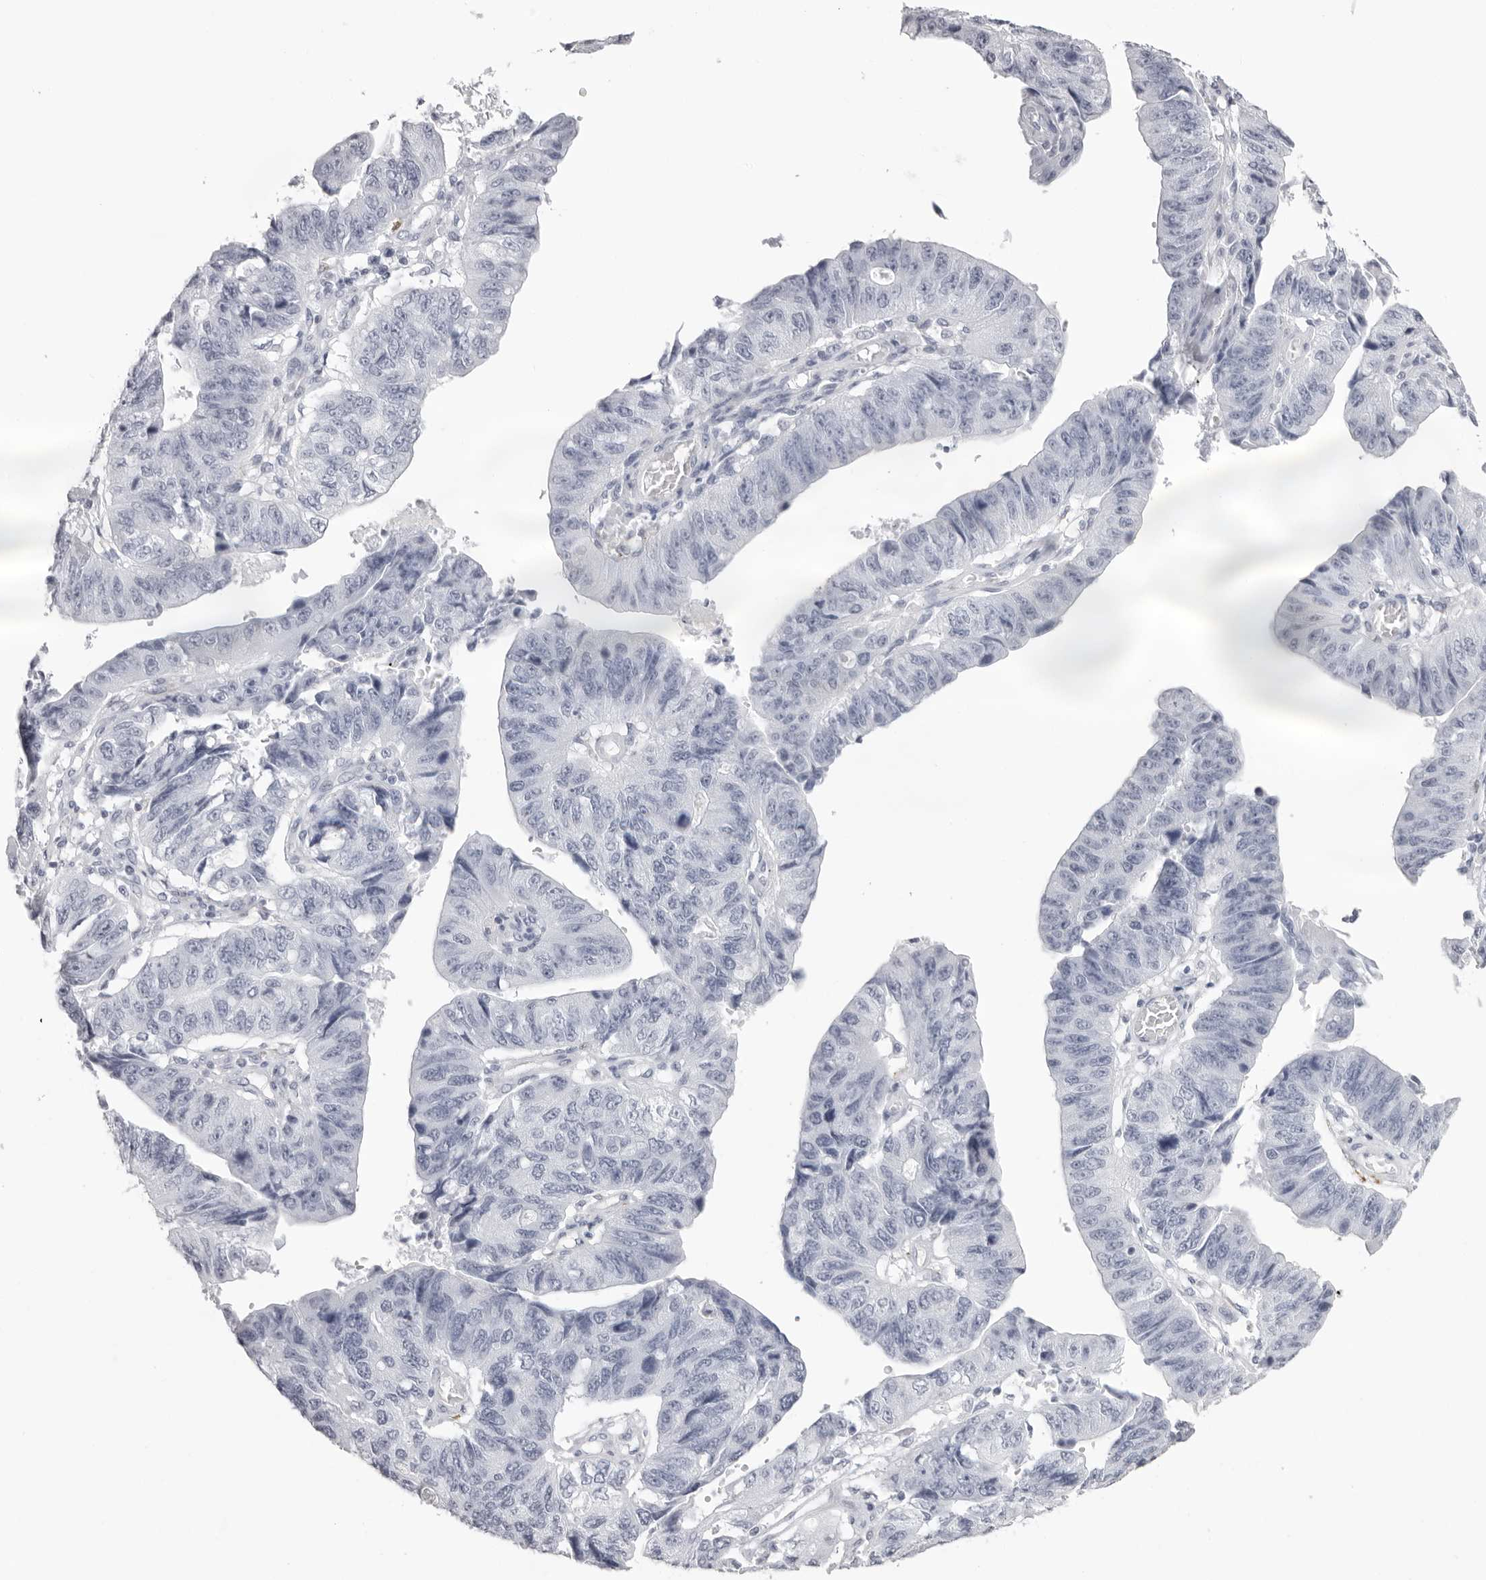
{"staining": {"intensity": "negative", "quantity": "none", "location": "none"}, "tissue": "stomach cancer", "cell_type": "Tumor cells", "image_type": "cancer", "snomed": [{"axis": "morphology", "description": "Adenocarcinoma, NOS"}, {"axis": "topography", "description": "Stomach"}], "caption": "There is no significant expression in tumor cells of stomach cancer (adenocarcinoma).", "gene": "CST1", "patient": {"sex": "male", "age": 59}}